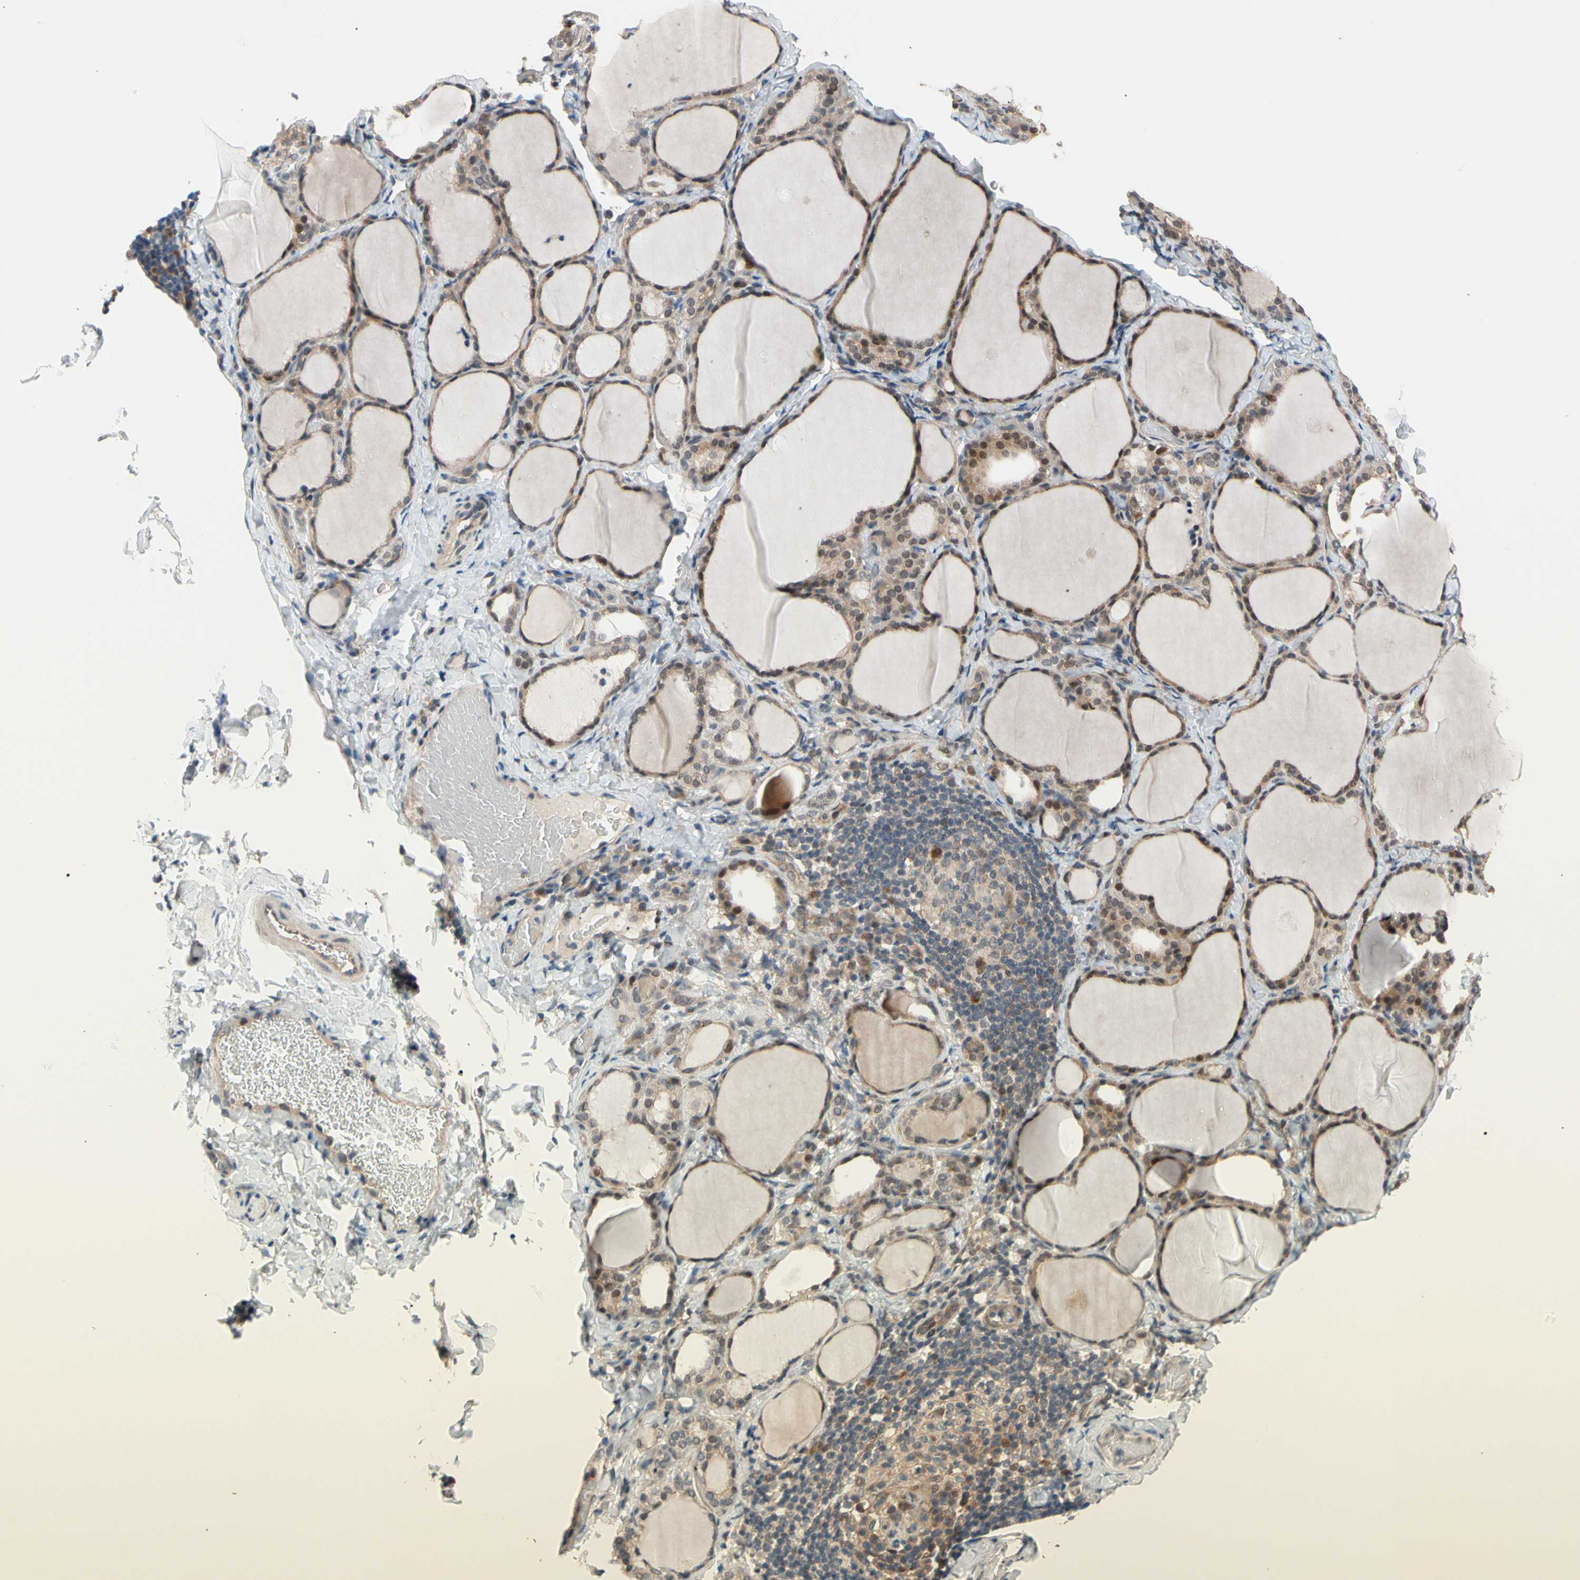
{"staining": {"intensity": "moderate", "quantity": ">75%", "location": "cytoplasmic/membranous,nuclear"}, "tissue": "thyroid gland", "cell_type": "Glandular cells", "image_type": "normal", "snomed": [{"axis": "morphology", "description": "Normal tissue, NOS"}, {"axis": "morphology", "description": "Papillary adenocarcinoma, NOS"}, {"axis": "topography", "description": "Thyroid gland"}], "caption": "DAB (3,3'-diaminobenzidine) immunohistochemical staining of benign human thyroid gland exhibits moderate cytoplasmic/membranous,nuclear protein staining in approximately >75% of glandular cells. Using DAB (3,3'-diaminobenzidine) (brown) and hematoxylin (blue) stains, captured at high magnification using brightfield microscopy.", "gene": "NGEF", "patient": {"sex": "female", "age": 30}}